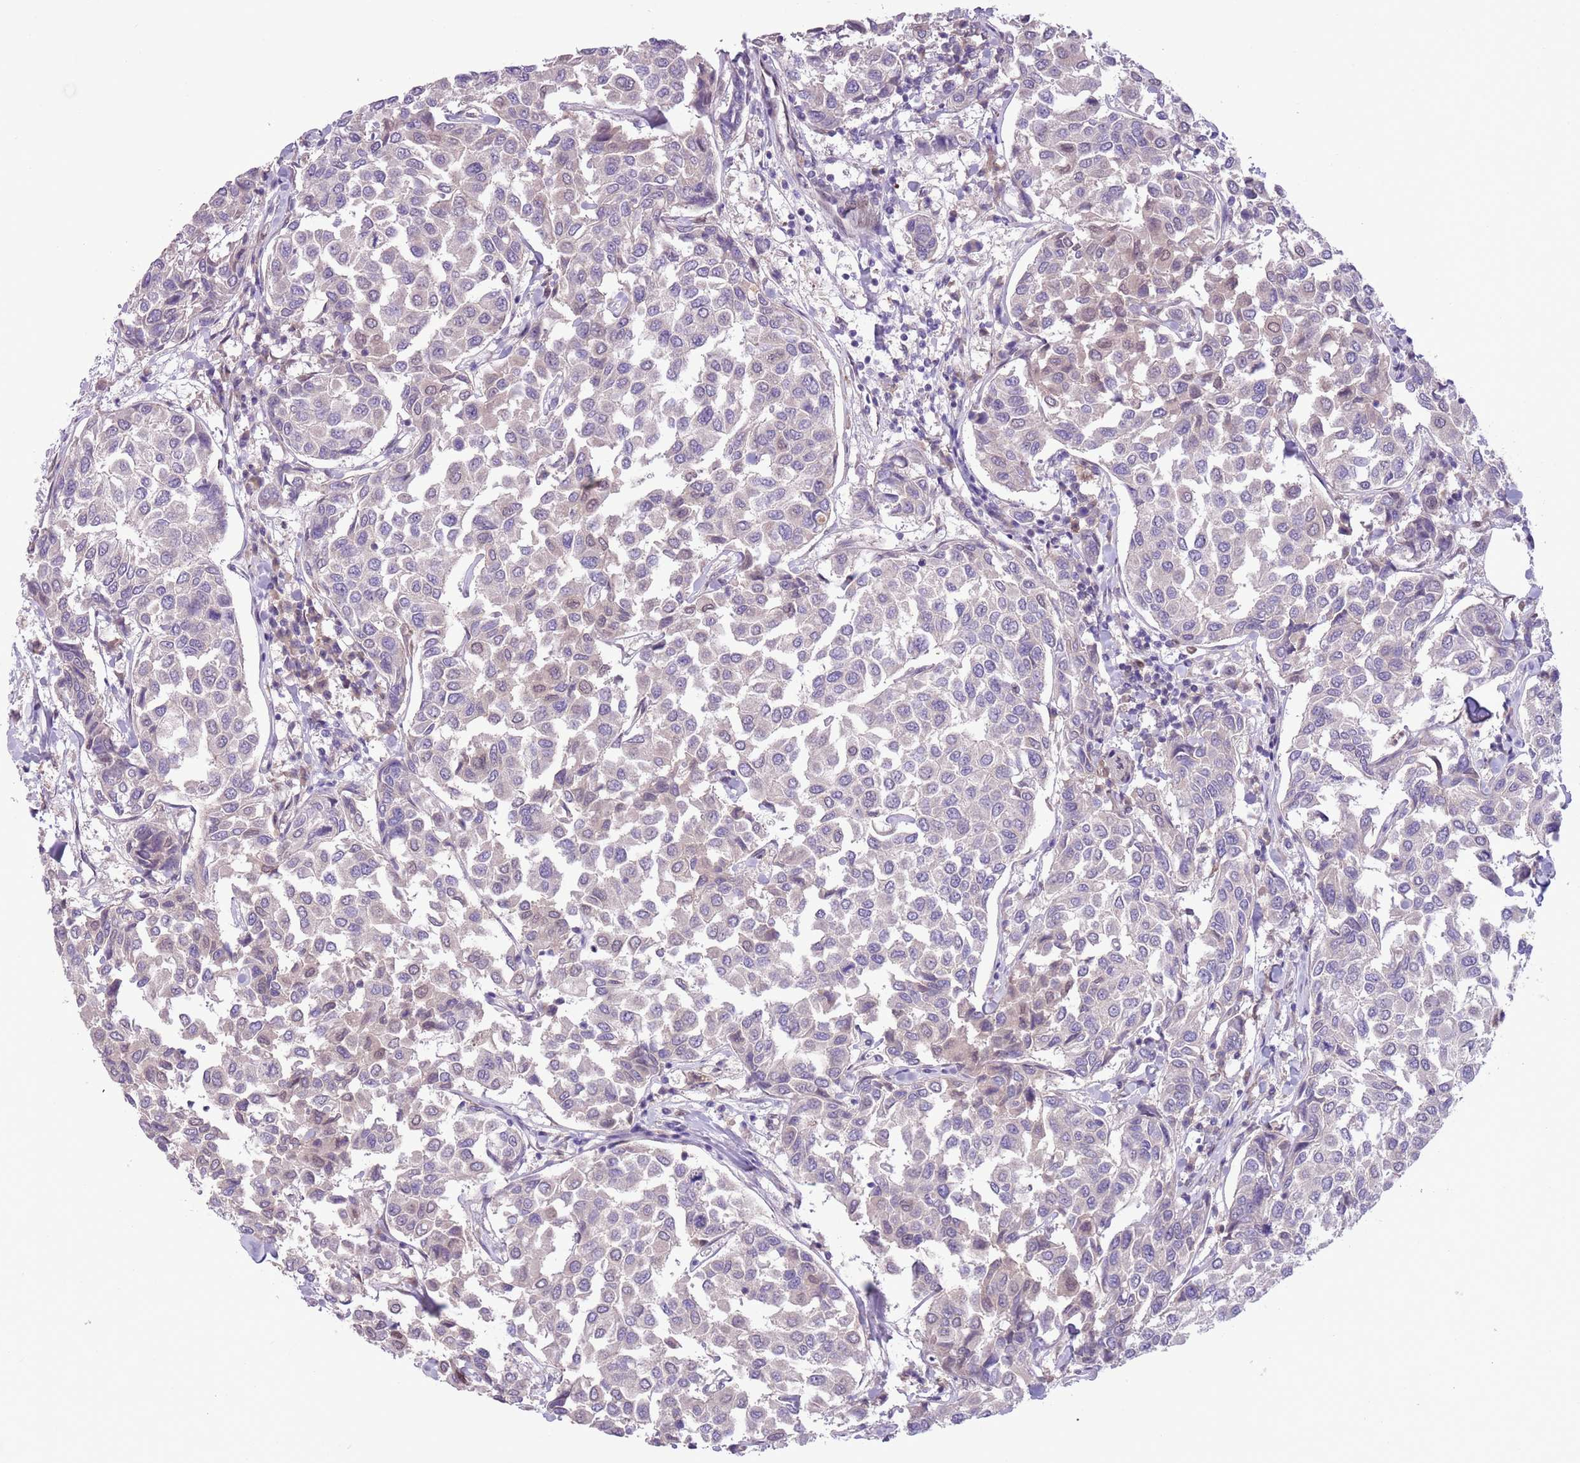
{"staining": {"intensity": "negative", "quantity": "none", "location": "none"}, "tissue": "breast cancer", "cell_type": "Tumor cells", "image_type": "cancer", "snomed": [{"axis": "morphology", "description": "Duct carcinoma"}, {"axis": "topography", "description": "Breast"}], "caption": "Protein analysis of breast cancer reveals no significant expression in tumor cells.", "gene": "CCND2", "patient": {"sex": "female", "age": 55}}